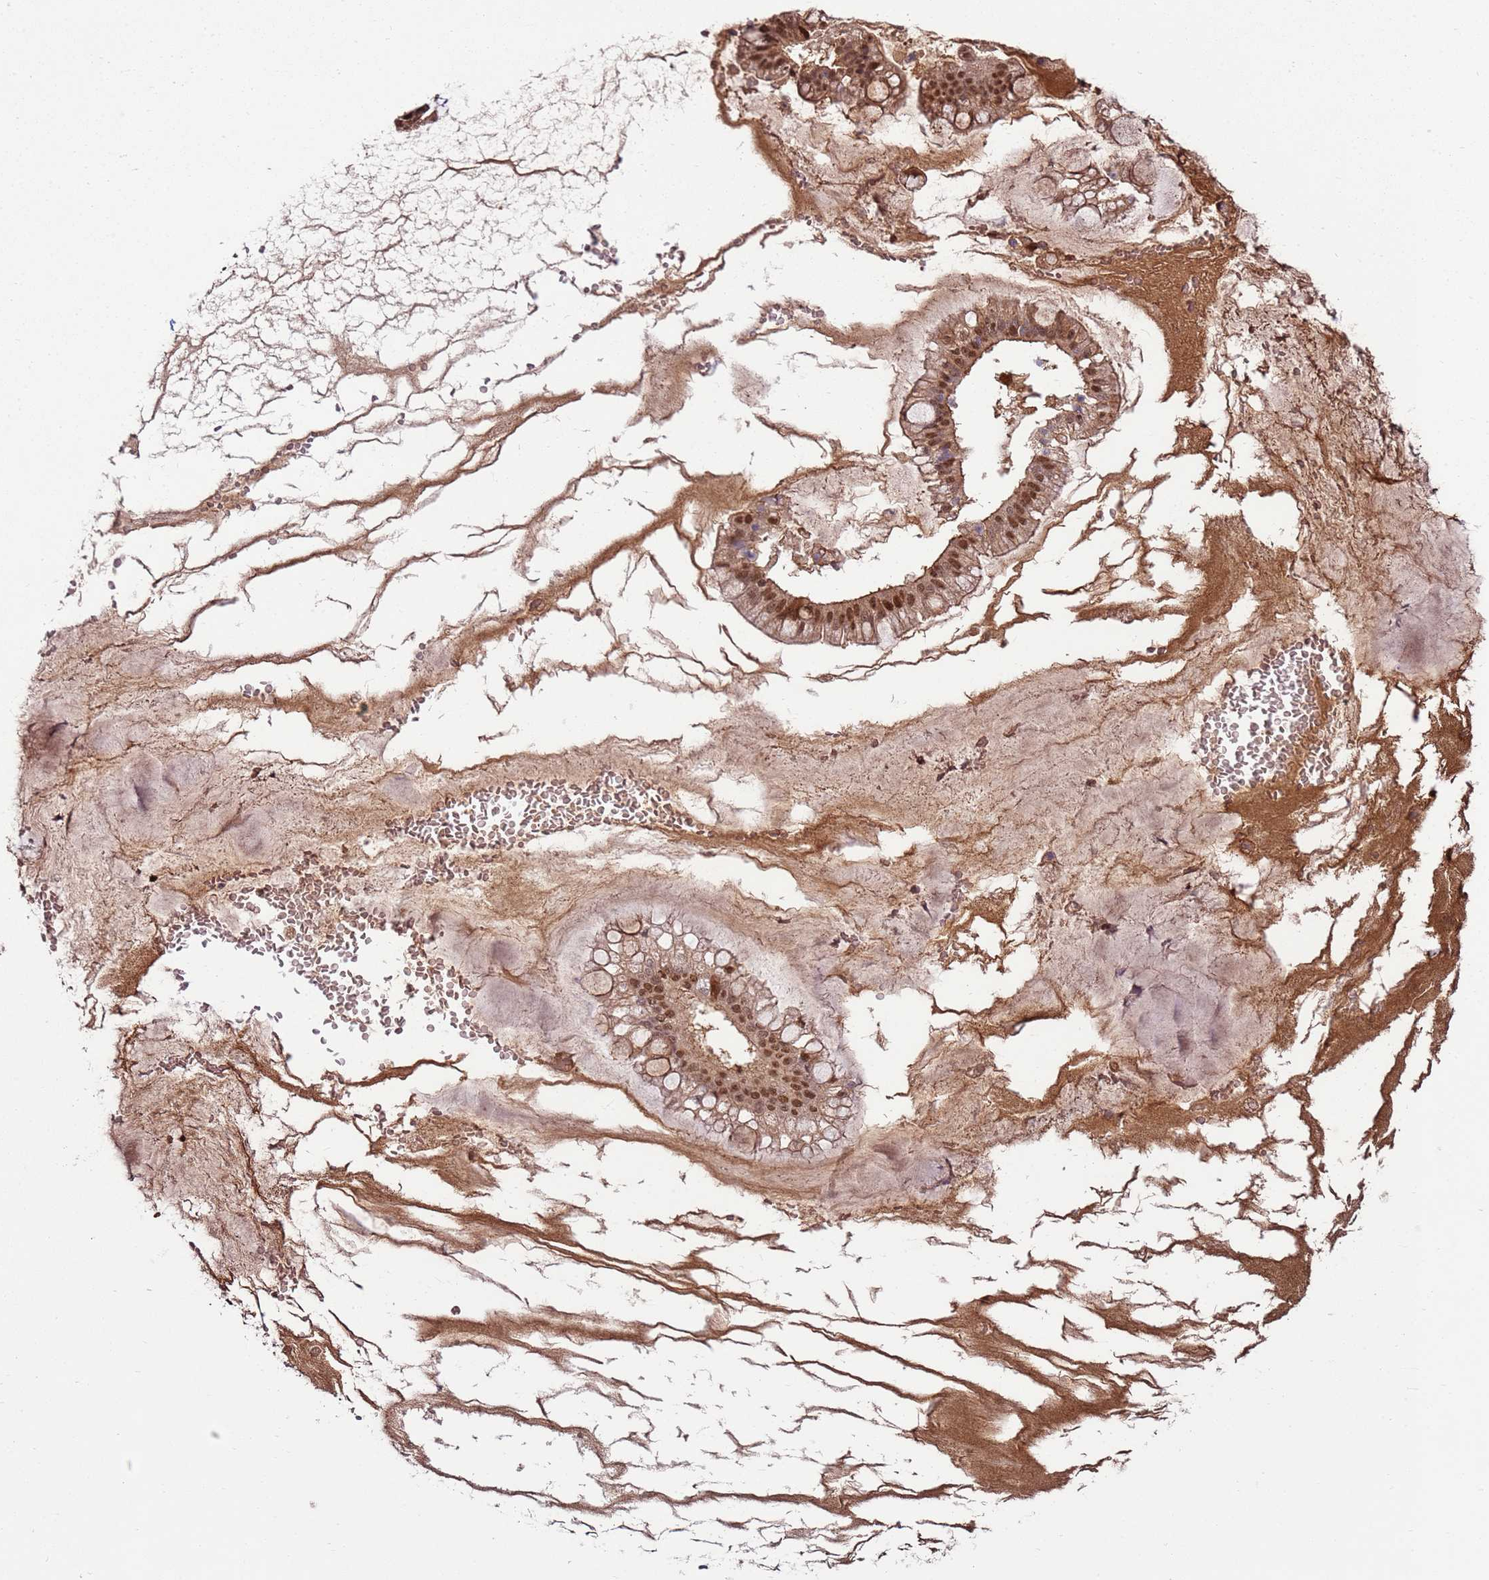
{"staining": {"intensity": "moderate", "quantity": ">75%", "location": "cytoplasmic/membranous,nuclear"}, "tissue": "ovarian cancer", "cell_type": "Tumor cells", "image_type": "cancer", "snomed": [{"axis": "morphology", "description": "Cystadenocarcinoma, mucinous, NOS"}, {"axis": "topography", "description": "Ovary"}], "caption": "Mucinous cystadenocarcinoma (ovarian) stained with a brown dye exhibits moderate cytoplasmic/membranous and nuclear positive expression in about >75% of tumor cells.", "gene": "ZBTB12", "patient": {"sex": "female", "age": 73}}